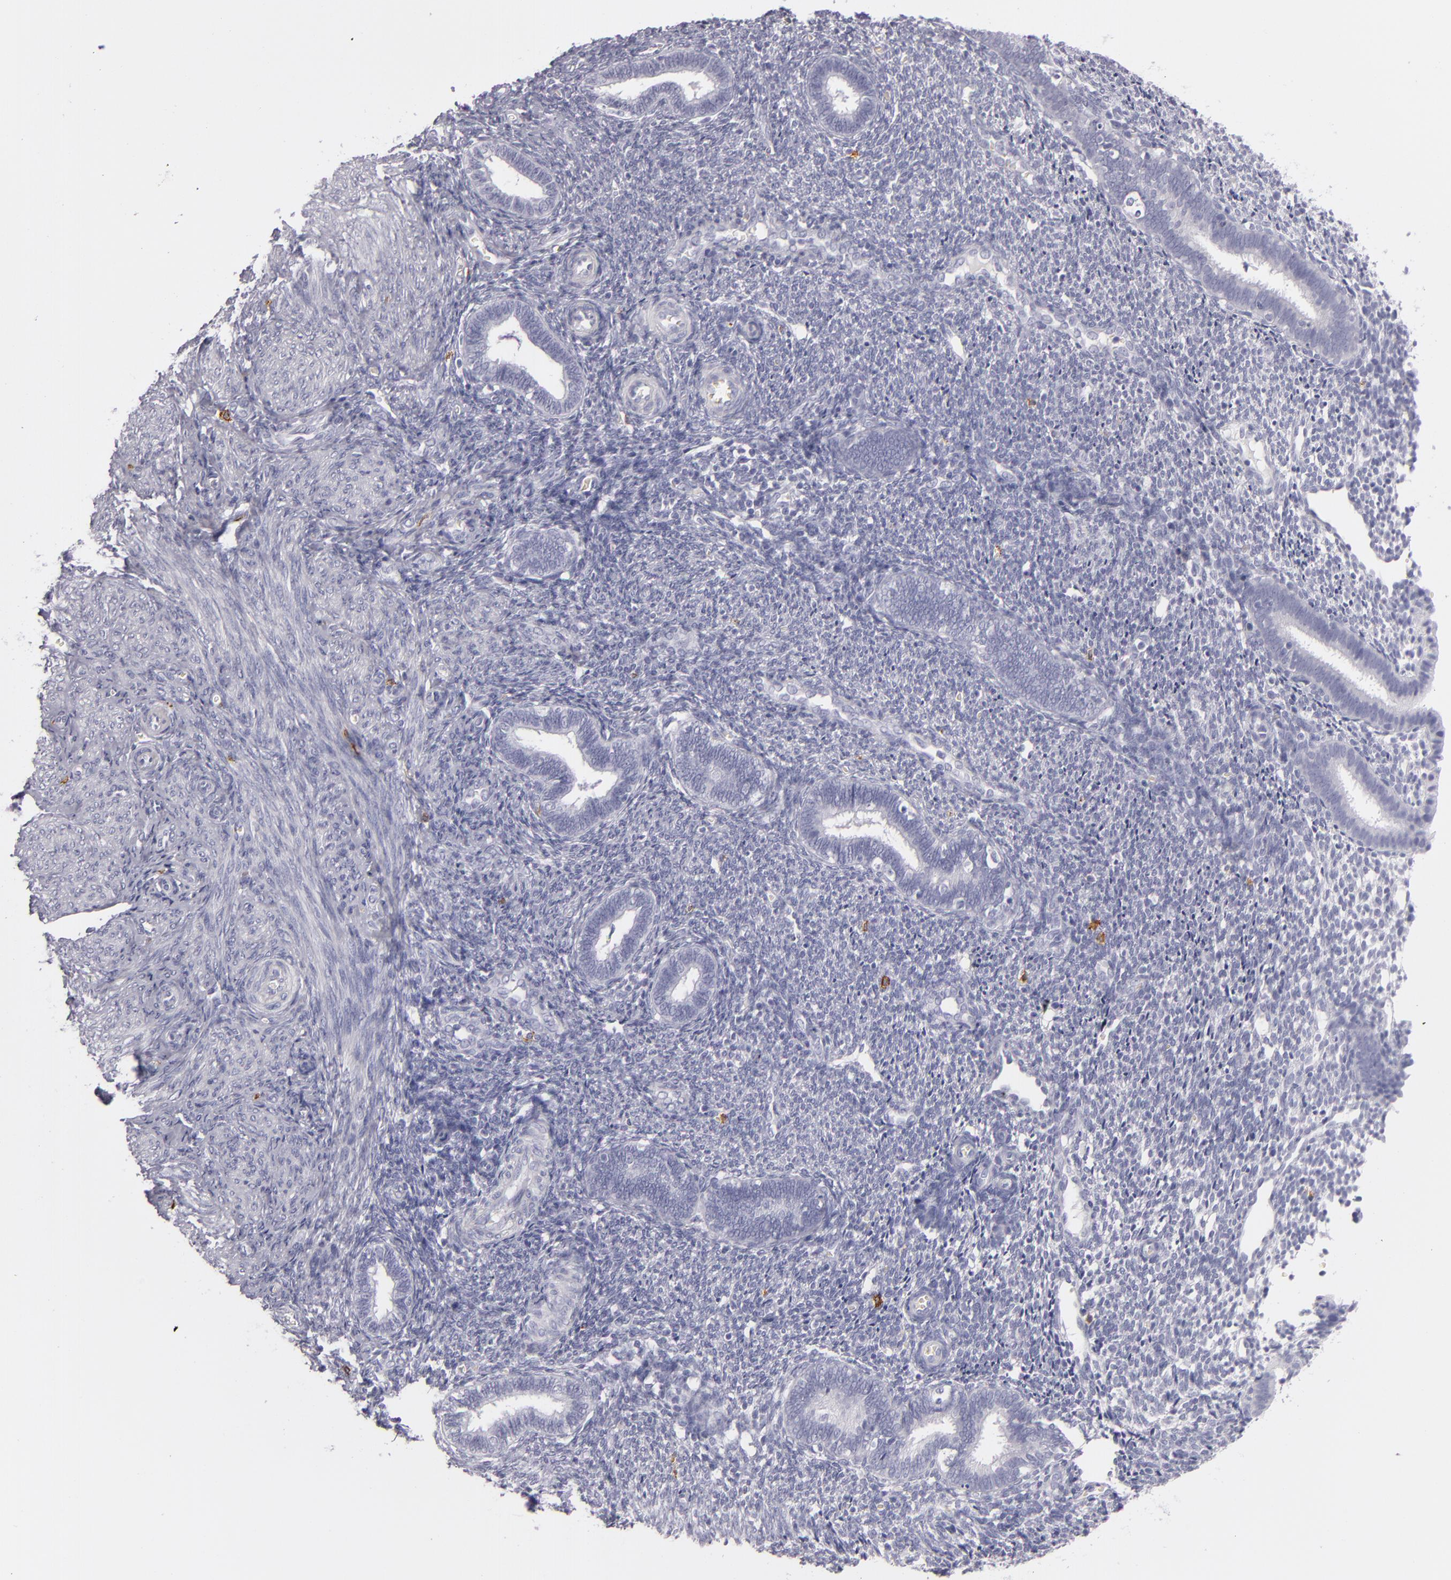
{"staining": {"intensity": "negative", "quantity": "none", "location": "none"}, "tissue": "endometrium", "cell_type": "Cells in endometrial stroma", "image_type": "normal", "snomed": [{"axis": "morphology", "description": "Normal tissue, NOS"}, {"axis": "topography", "description": "Endometrium"}], "caption": "Human endometrium stained for a protein using immunohistochemistry (IHC) demonstrates no staining in cells in endometrial stroma.", "gene": "TPSD1", "patient": {"sex": "female", "age": 27}}